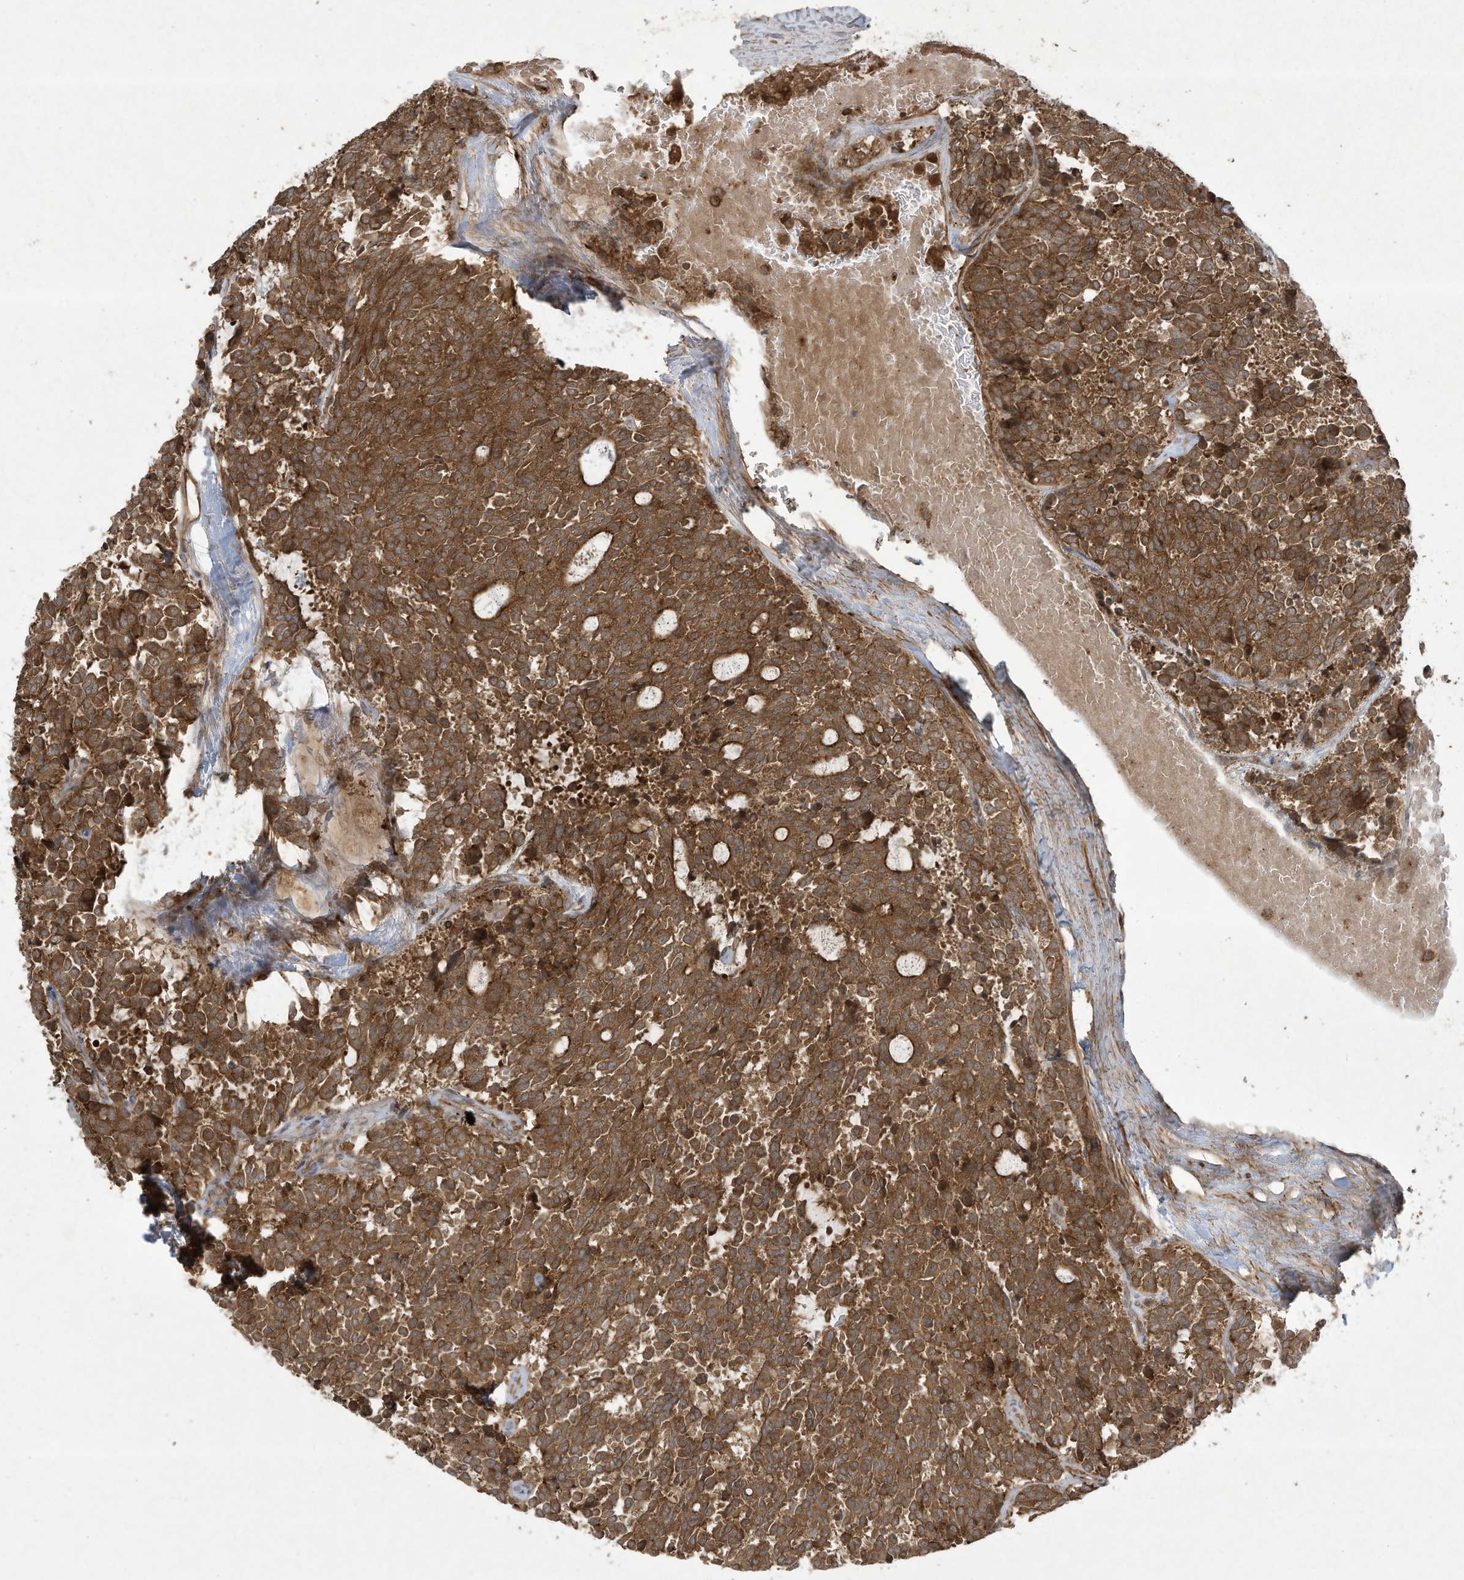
{"staining": {"intensity": "strong", "quantity": ">75%", "location": "cytoplasmic/membranous"}, "tissue": "carcinoid", "cell_type": "Tumor cells", "image_type": "cancer", "snomed": [{"axis": "morphology", "description": "Carcinoid, malignant, NOS"}, {"axis": "topography", "description": "Pancreas"}], "caption": "This image exhibits IHC staining of human carcinoid, with high strong cytoplasmic/membranous positivity in about >75% of tumor cells.", "gene": "DDIT4", "patient": {"sex": "female", "age": 54}}